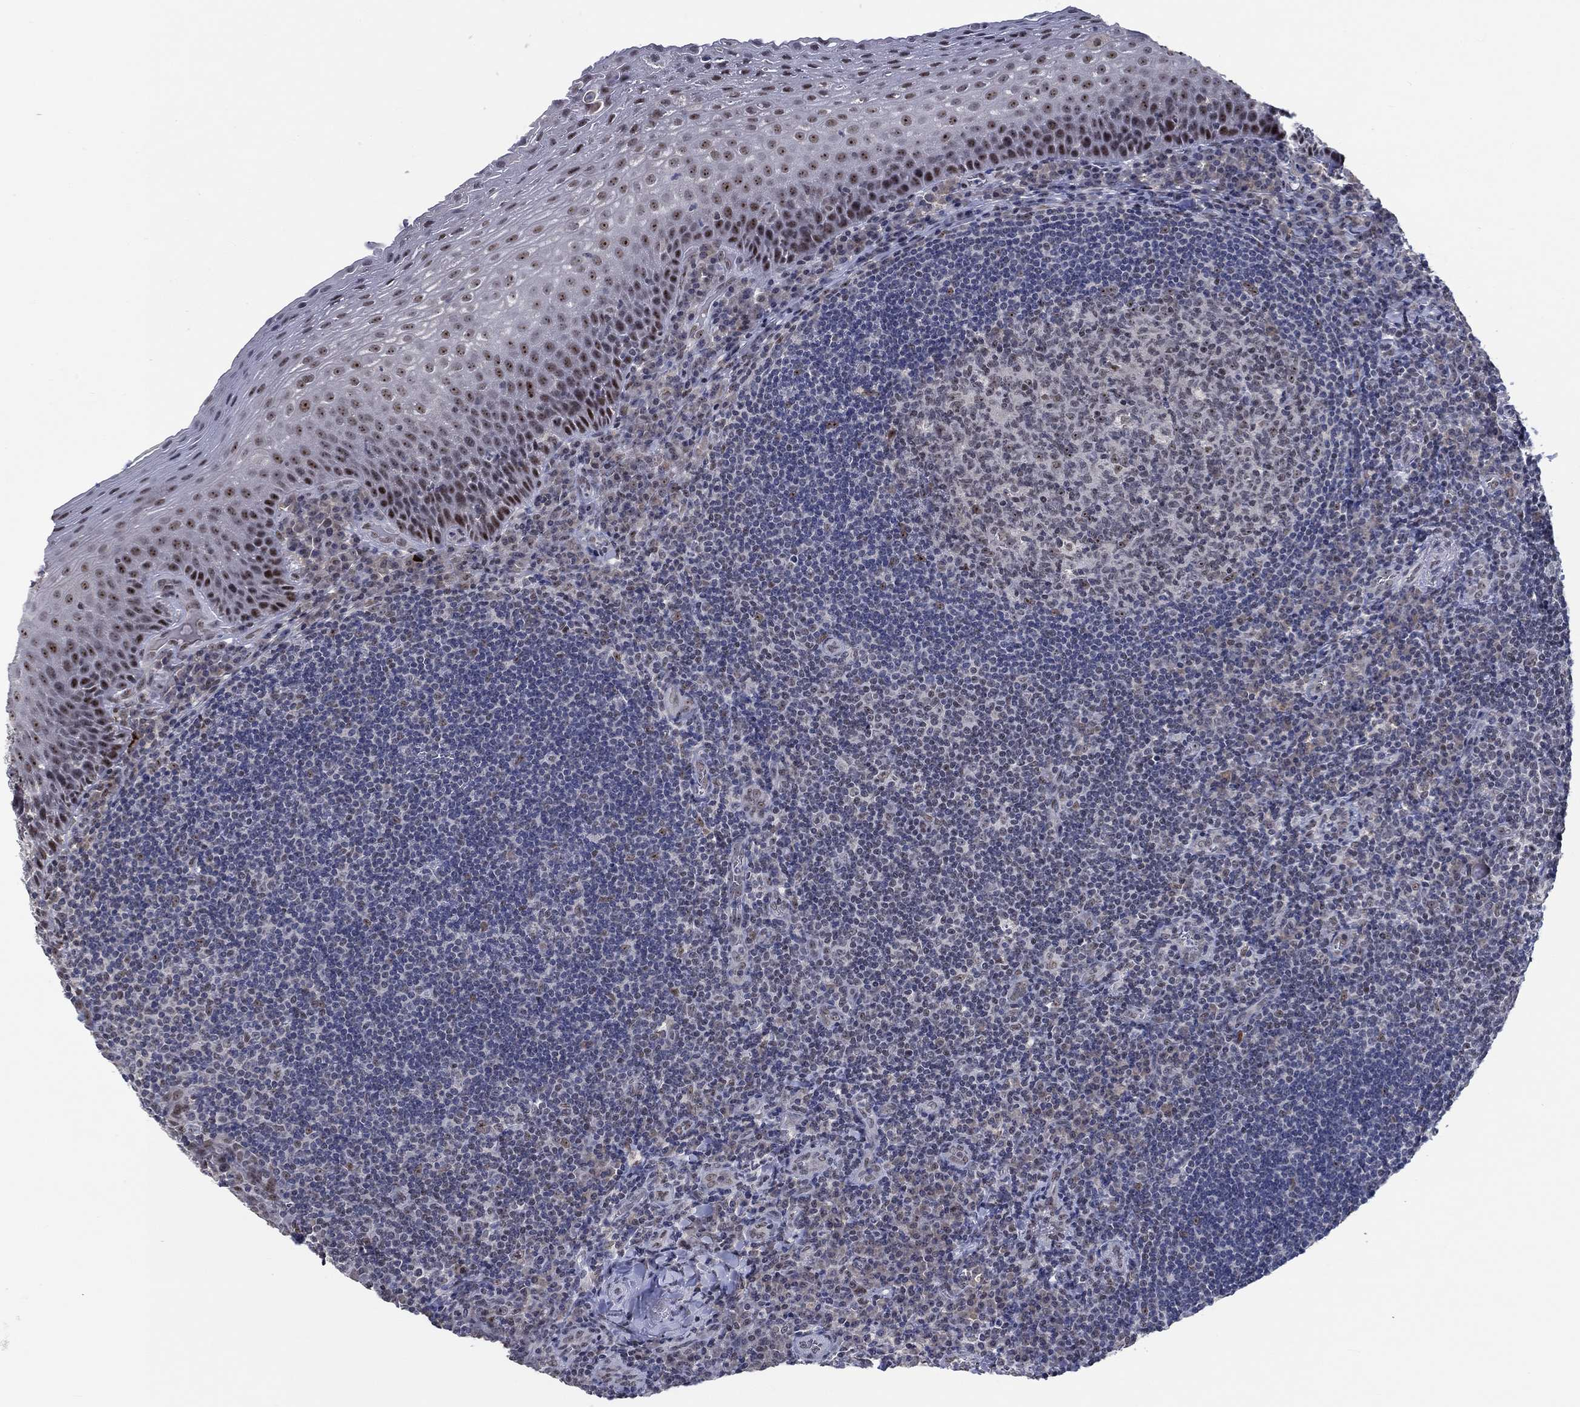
{"staining": {"intensity": "moderate", "quantity": "<25%", "location": "nuclear"}, "tissue": "tonsil", "cell_type": "Germinal center cells", "image_type": "normal", "snomed": [{"axis": "morphology", "description": "Normal tissue, NOS"}, {"axis": "morphology", "description": "Inflammation, NOS"}, {"axis": "topography", "description": "Tonsil"}], "caption": "A brown stain labels moderate nuclear expression of a protein in germinal center cells of unremarkable human tonsil. (DAB (3,3'-diaminobenzidine) IHC, brown staining for protein, blue staining for nuclei).", "gene": "HTN1", "patient": {"sex": "female", "age": 31}}